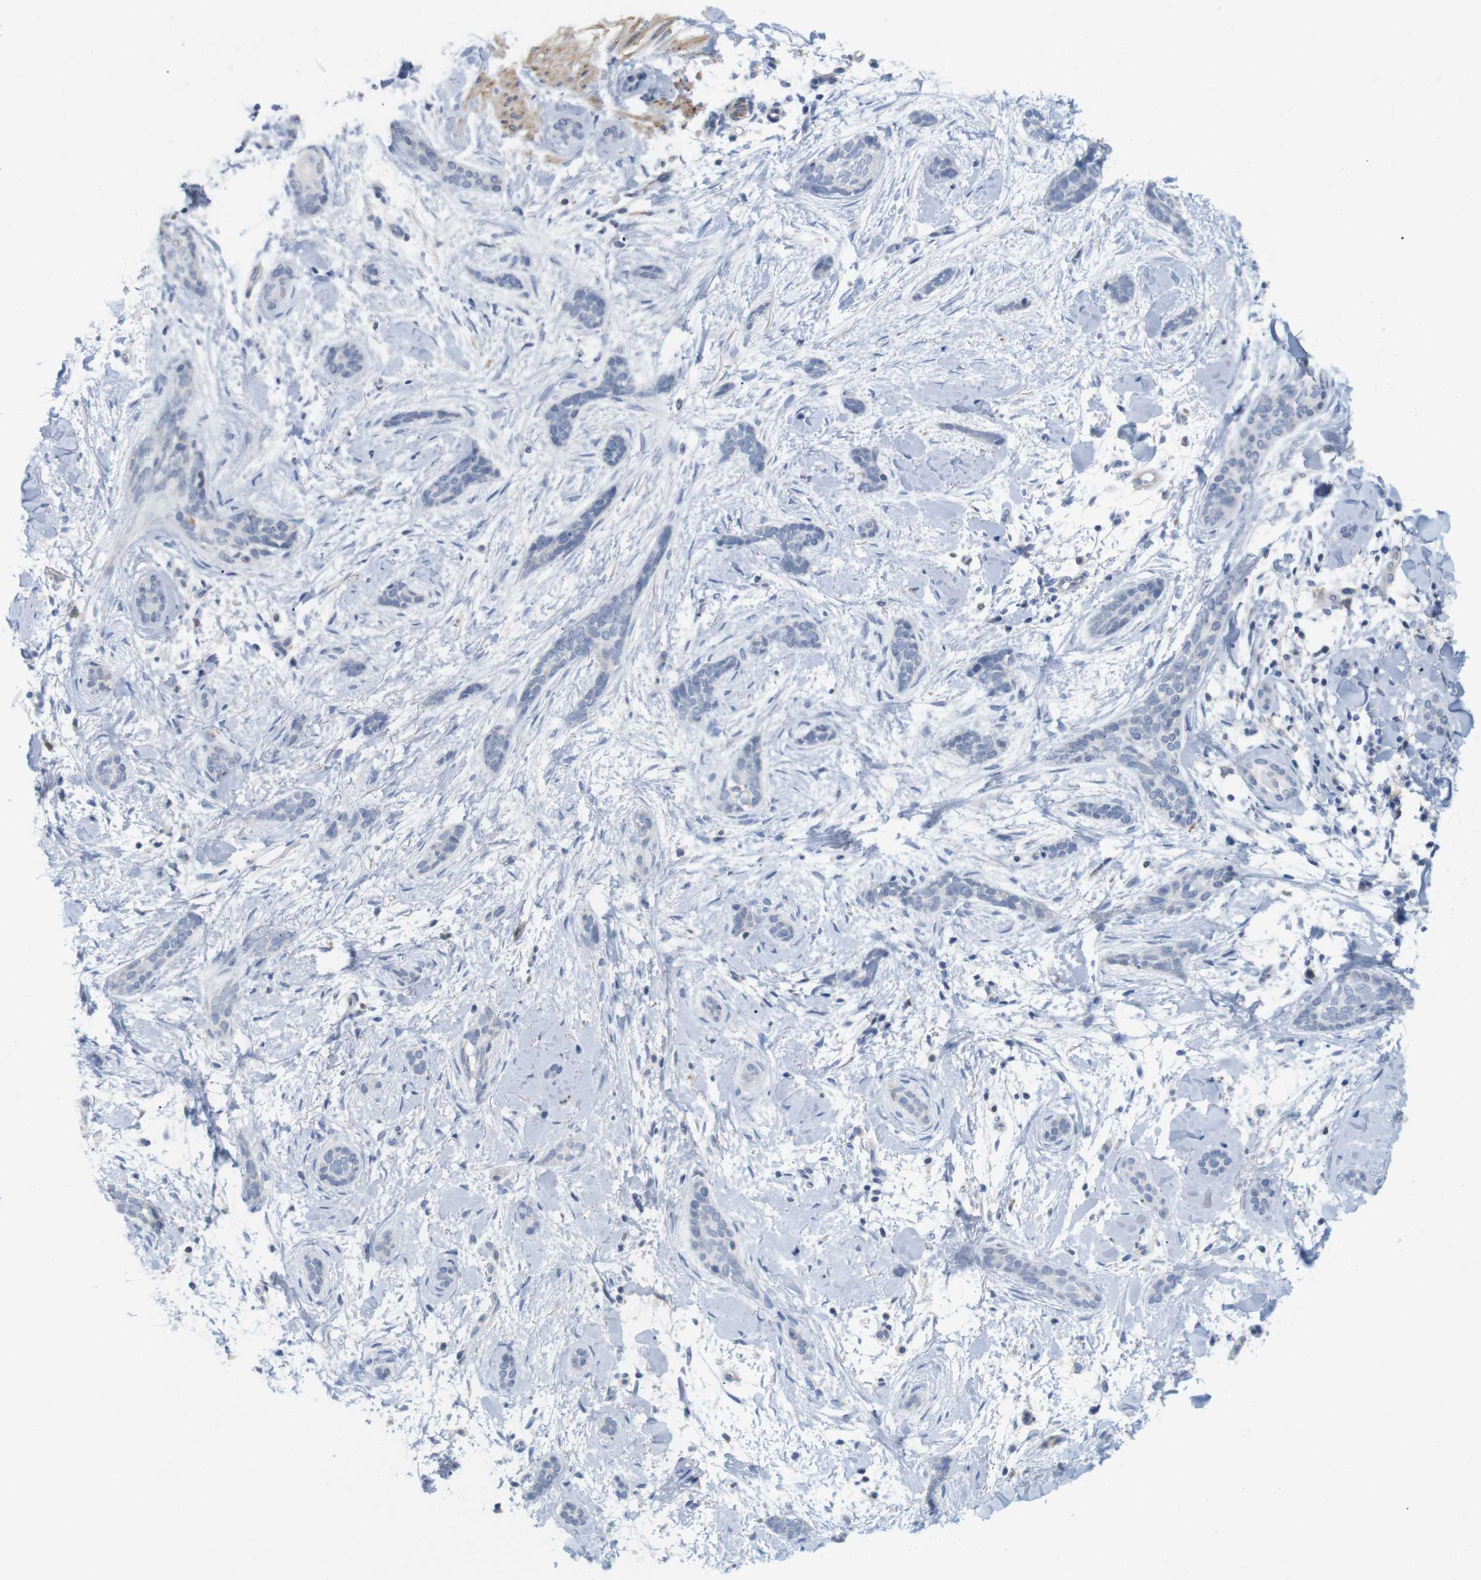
{"staining": {"intensity": "negative", "quantity": "none", "location": "none"}, "tissue": "skin cancer", "cell_type": "Tumor cells", "image_type": "cancer", "snomed": [{"axis": "morphology", "description": "Basal cell carcinoma"}, {"axis": "morphology", "description": "Adnexal tumor, benign"}, {"axis": "topography", "description": "Skin"}], "caption": "This is an IHC micrograph of human skin cancer (basal cell carcinoma). There is no expression in tumor cells.", "gene": "ITPR1", "patient": {"sex": "female", "age": 42}}